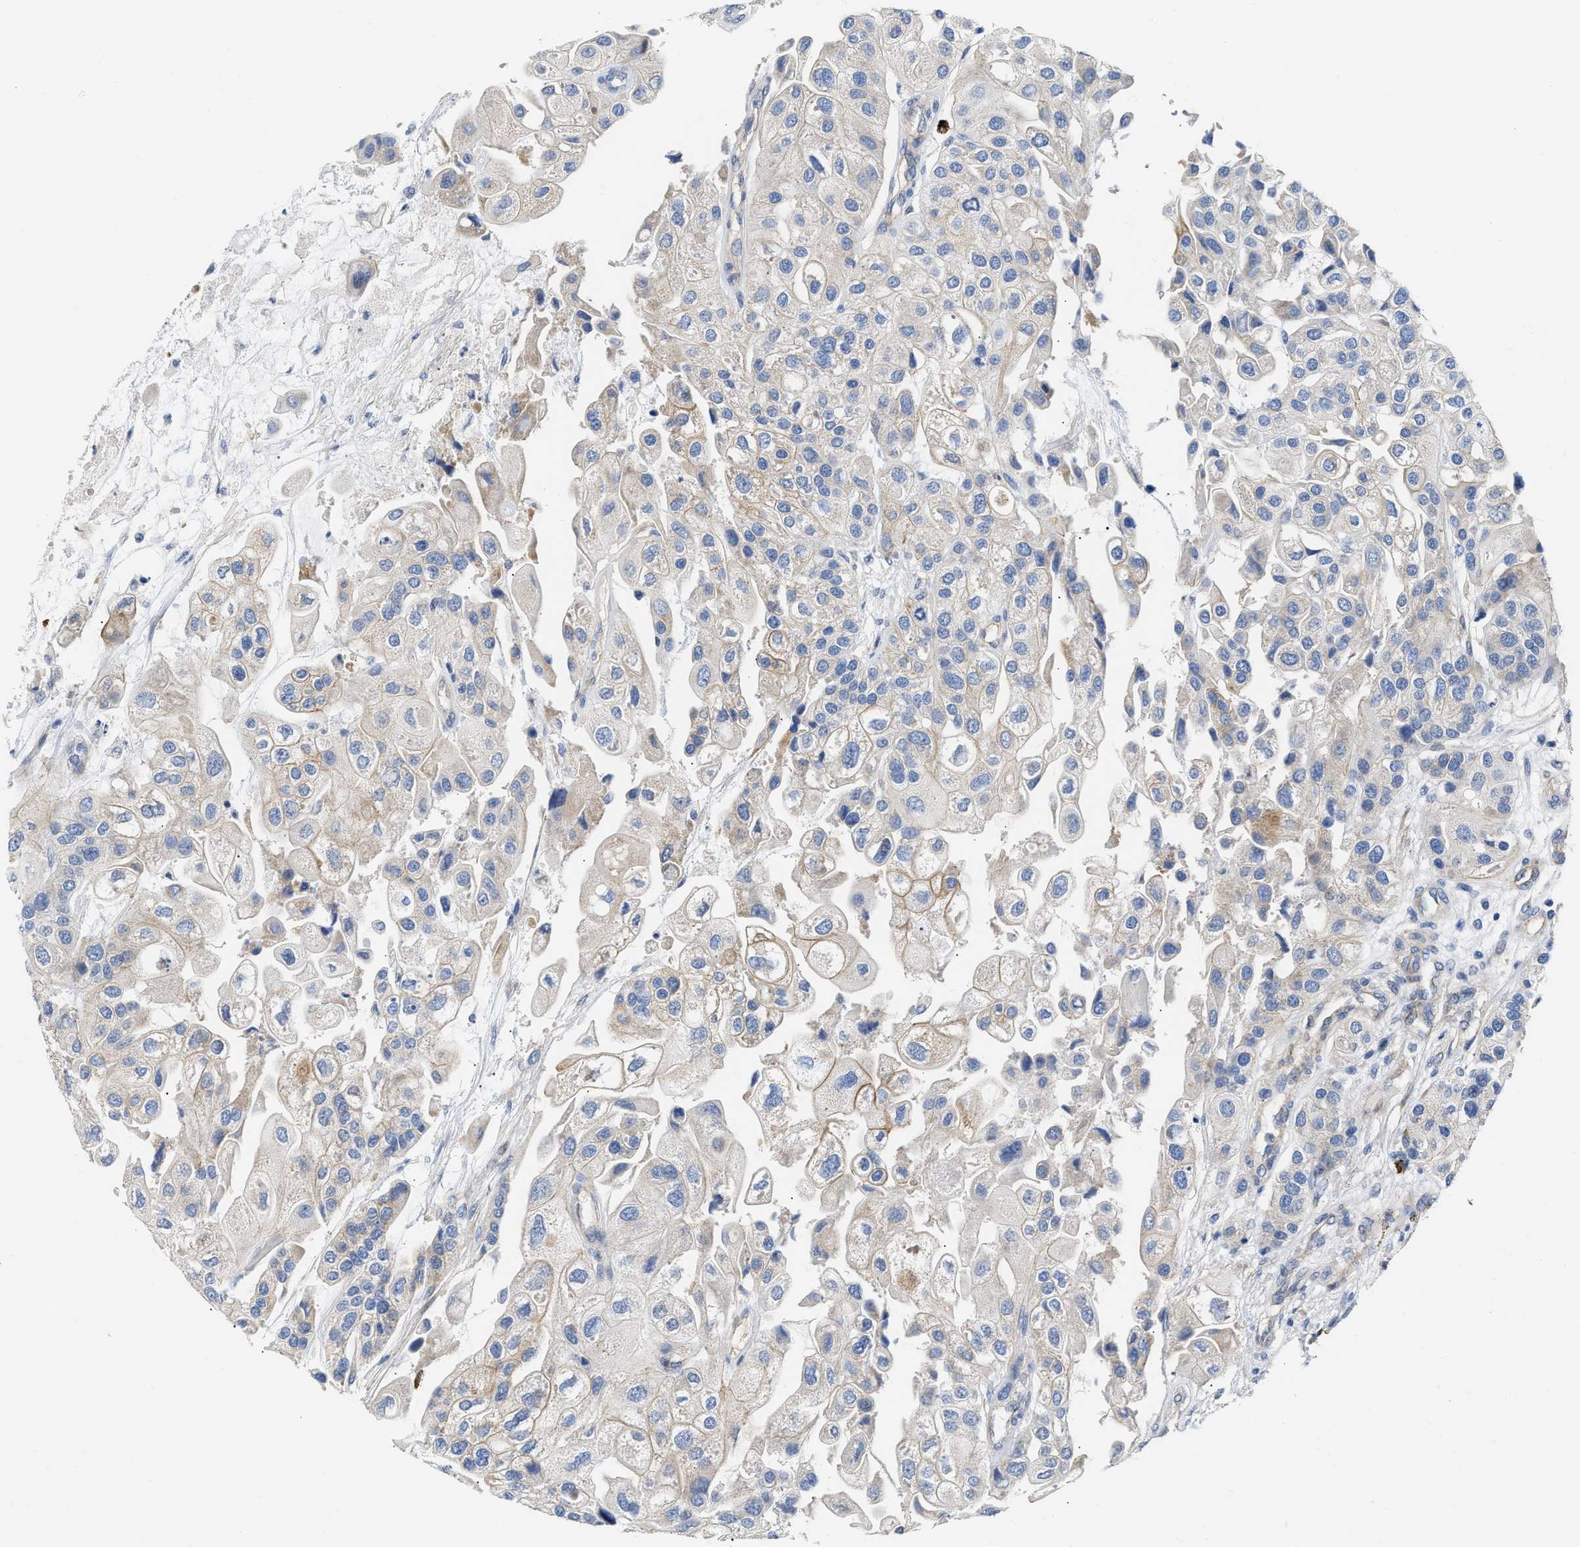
{"staining": {"intensity": "negative", "quantity": "none", "location": "none"}, "tissue": "urothelial cancer", "cell_type": "Tumor cells", "image_type": "cancer", "snomed": [{"axis": "morphology", "description": "Urothelial carcinoma, High grade"}, {"axis": "topography", "description": "Urinary bladder"}], "caption": "Urothelial cancer was stained to show a protein in brown. There is no significant expression in tumor cells.", "gene": "FHL1", "patient": {"sex": "female", "age": 64}}